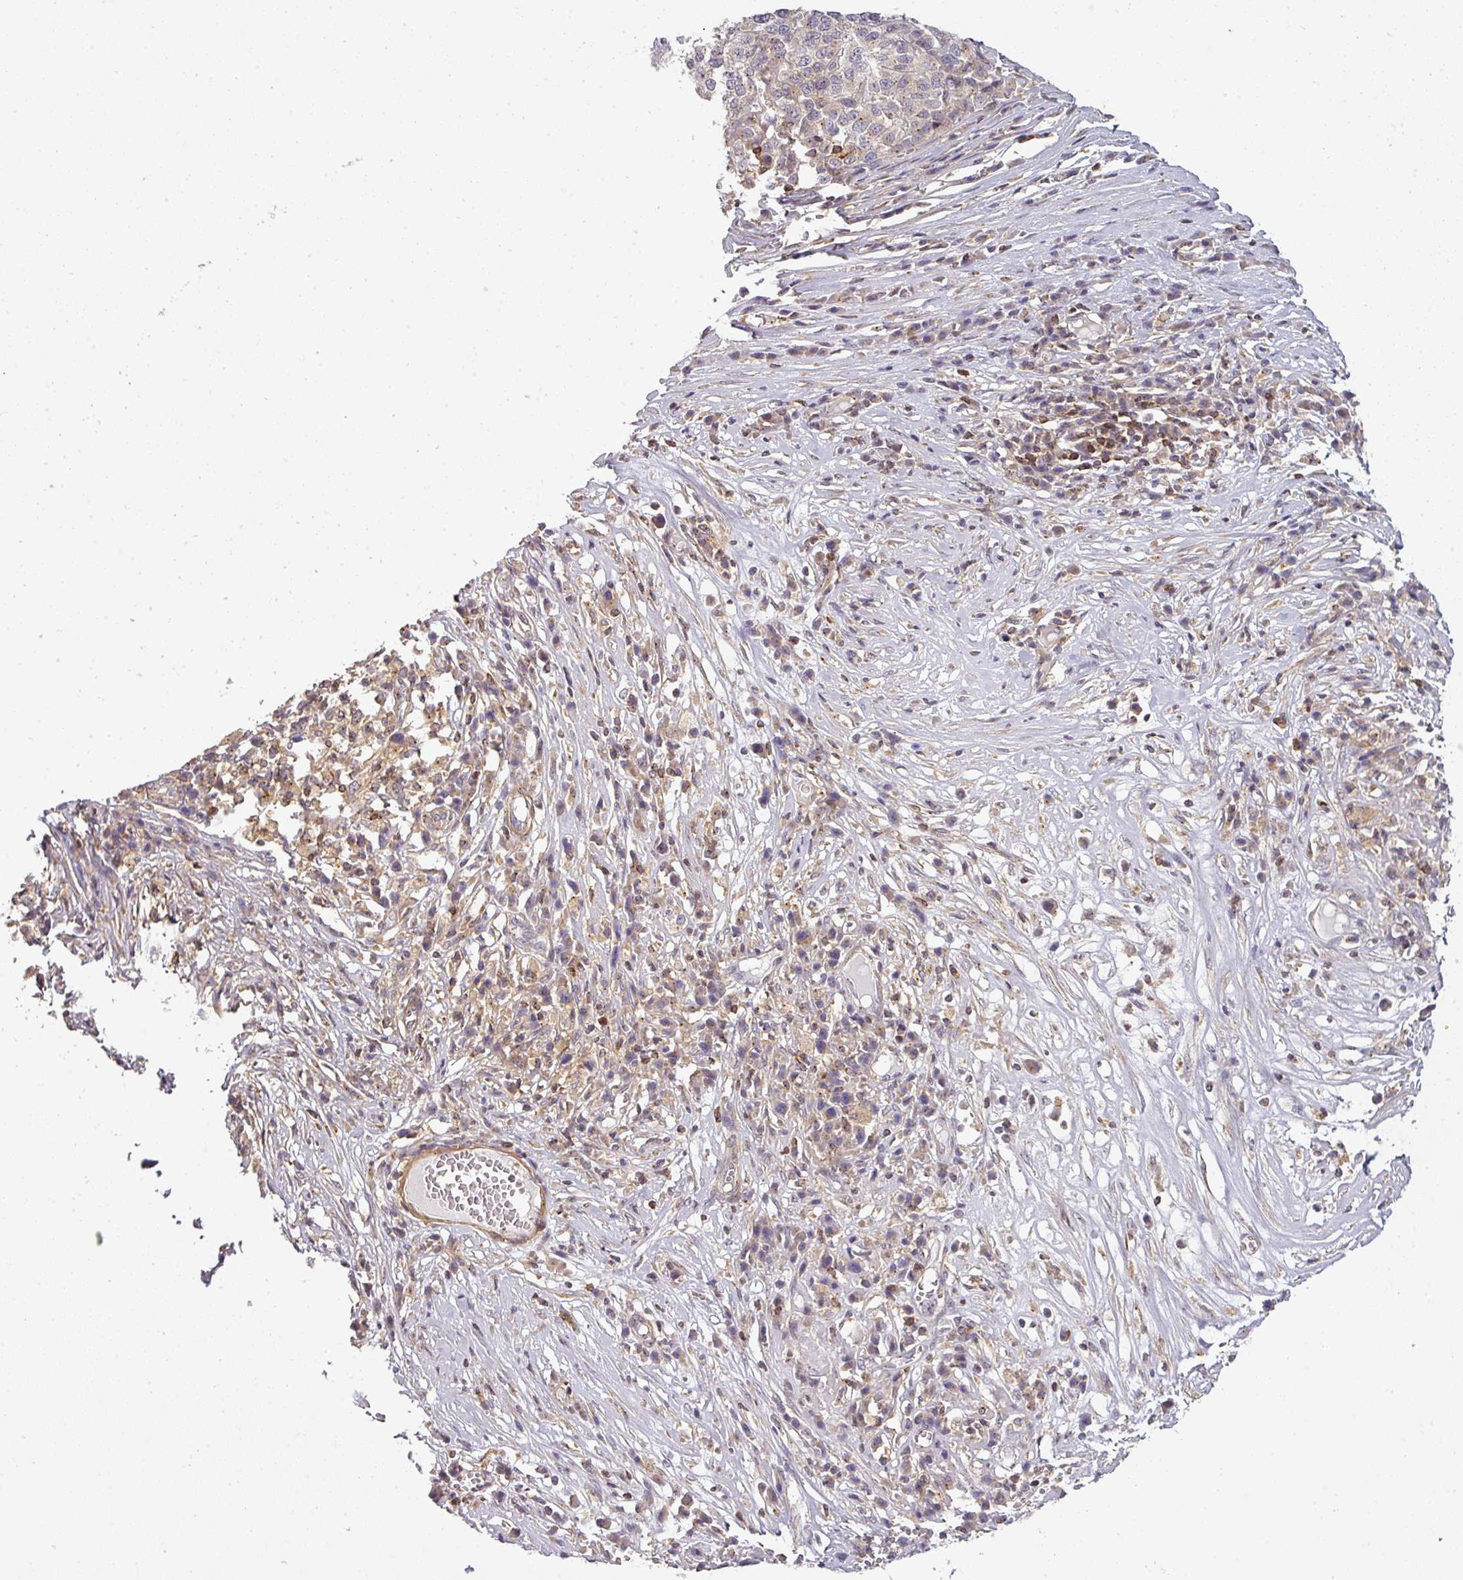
{"staining": {"intensity": "negative", "quantity": "none", "location": "none"}, "tissue": "melanoma", "cell_type": "Tumor cells", "image_type": "cancer", "snomed": [{"axis": "morphology", "description": "Malignant melanoma, Metastatic site"}, {"axis": "topography", "description": "Lymph node"}], "caption": "The histopathology image shows no significant staining in tumor cells of melanoma.", "gene": "NIN", "patient": {"sex": "male", "age": 44}}